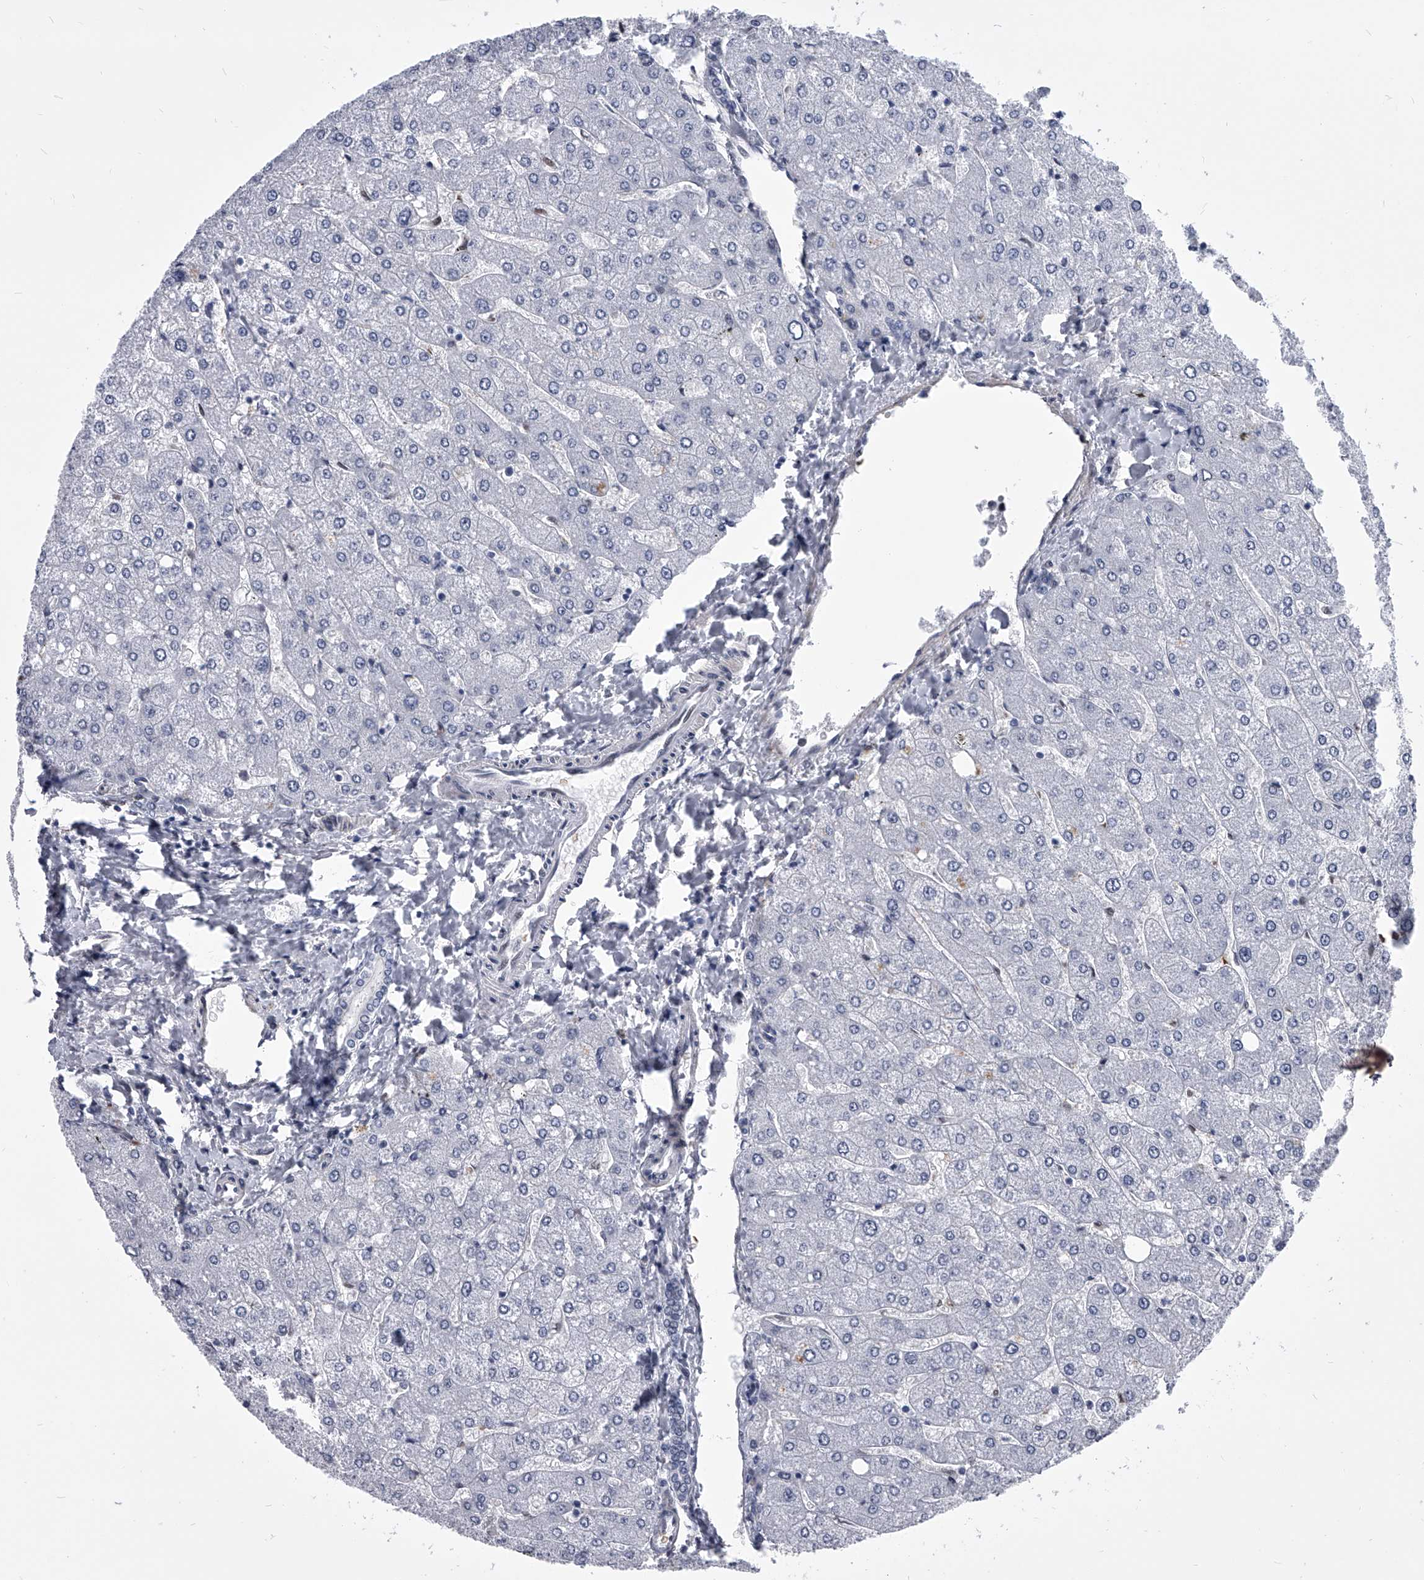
{"staining": {"intensity": "negative", "quantity": "none", "location": "none"}, "tissue": "liver", "cell_type": "Cholangiocytes", "image_type": "normal", "snomed": [{"axis": "morphology", "description": "Normal tissue, NOS"}, {"axis": "topography", "description": "Liver"}], "caption": "Photomicrograph shows no protein expression in cholangiocytes of benign liver. (DAB immunohistochemistry, high magnification).", "gene": "CMTR1", "patient": {"sex": "male", "age": 55}}